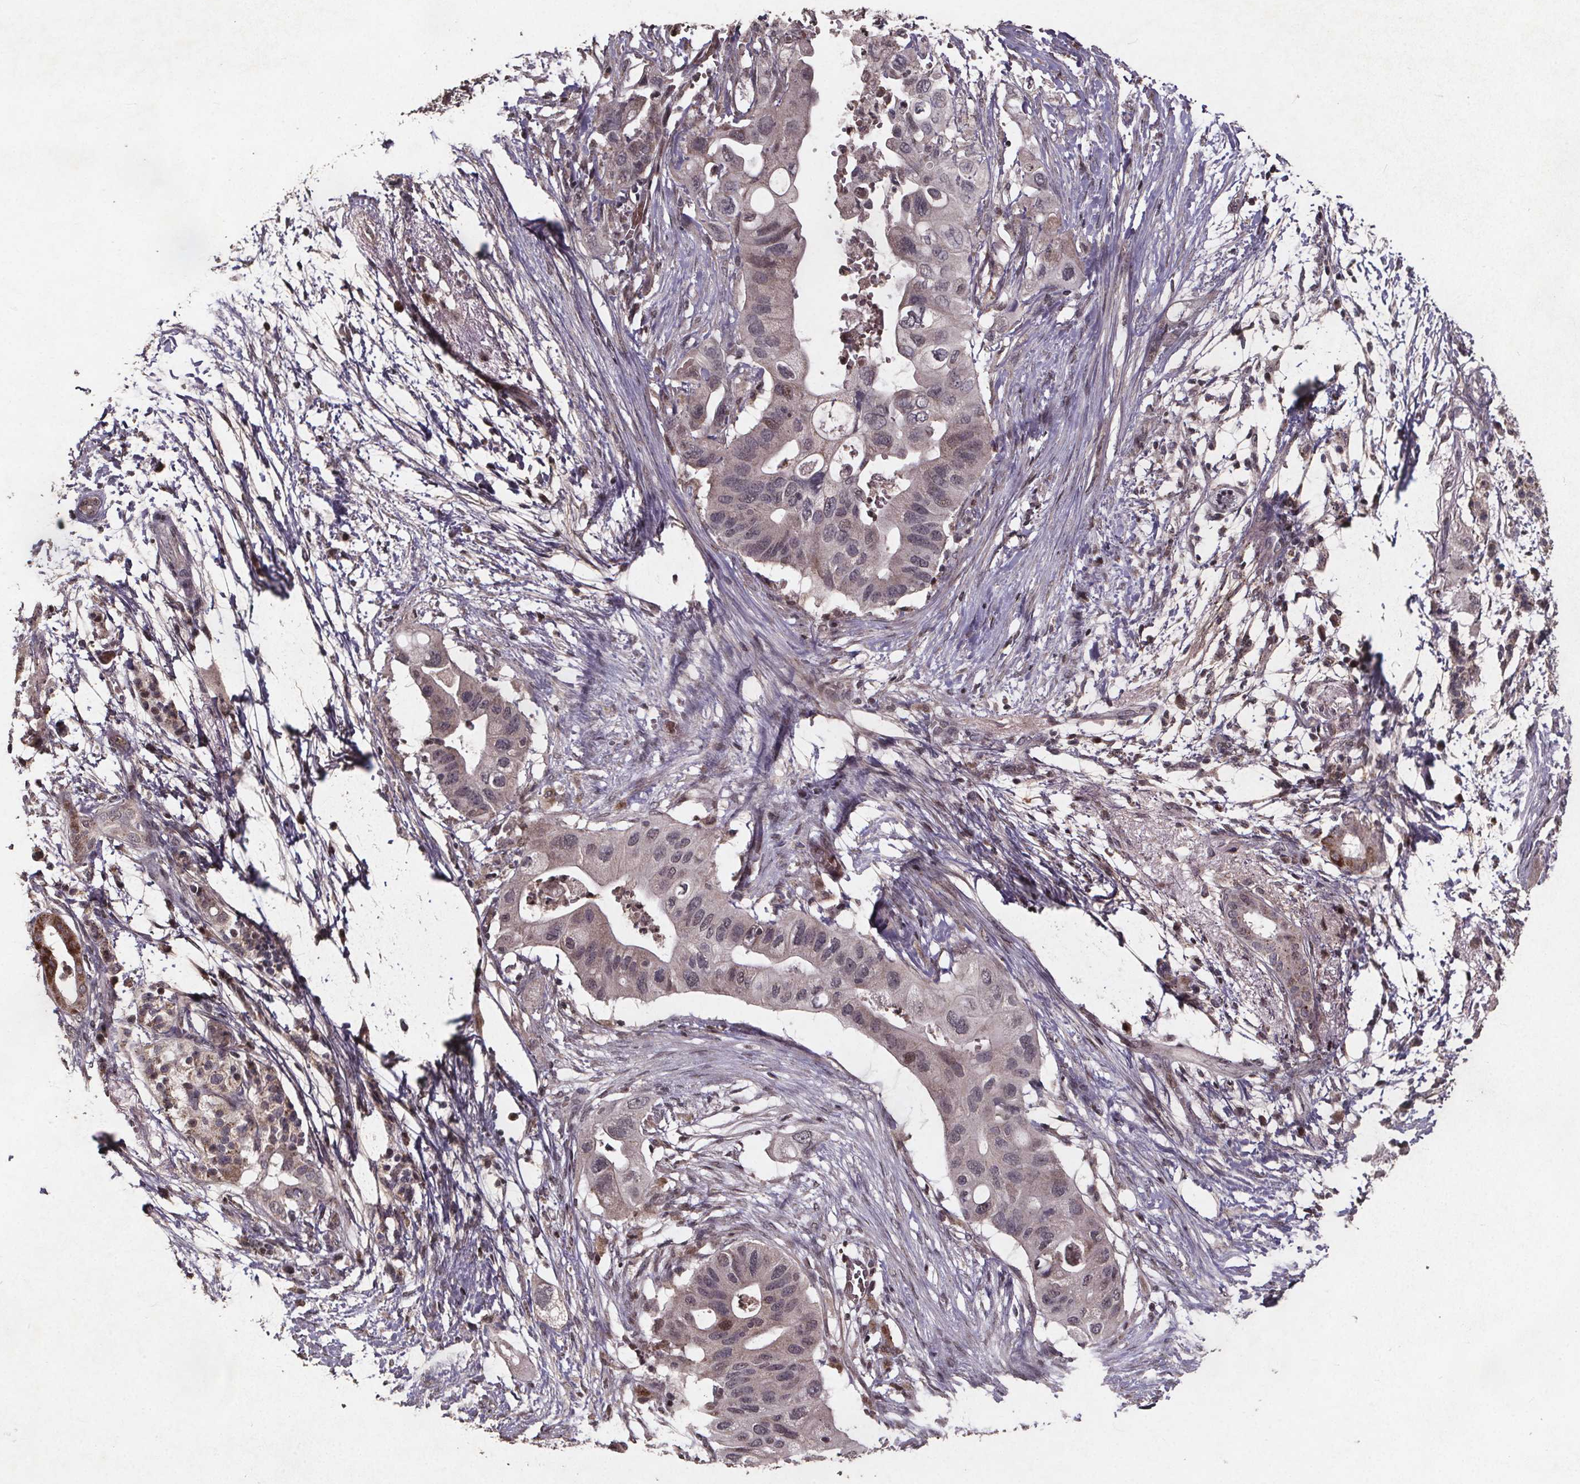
{"staining": {"intensity": "negative", "quantity": "none", "location": "none"}, "tissue": "pancreatic cancer", "cell_type": "Tumor cells", "image_type": "cancer", "snomed": [{"axis": "morphology", "description": "Adenocarcinoma, NOS"}, {"axis": "topography", "description": "Pancreas"}], "caption": "Immunohistochemistry of human pancreatic adenocarcinoma displays no expression in tumor cells. Brightfield microscopy of IHC stained with DAB (3,3'-diaminobenzidine) (brown) and hematoxylin (blue), captured at high magnification.", "gene": "GPX3", "patient": {"sex": "female", "age": 72}}